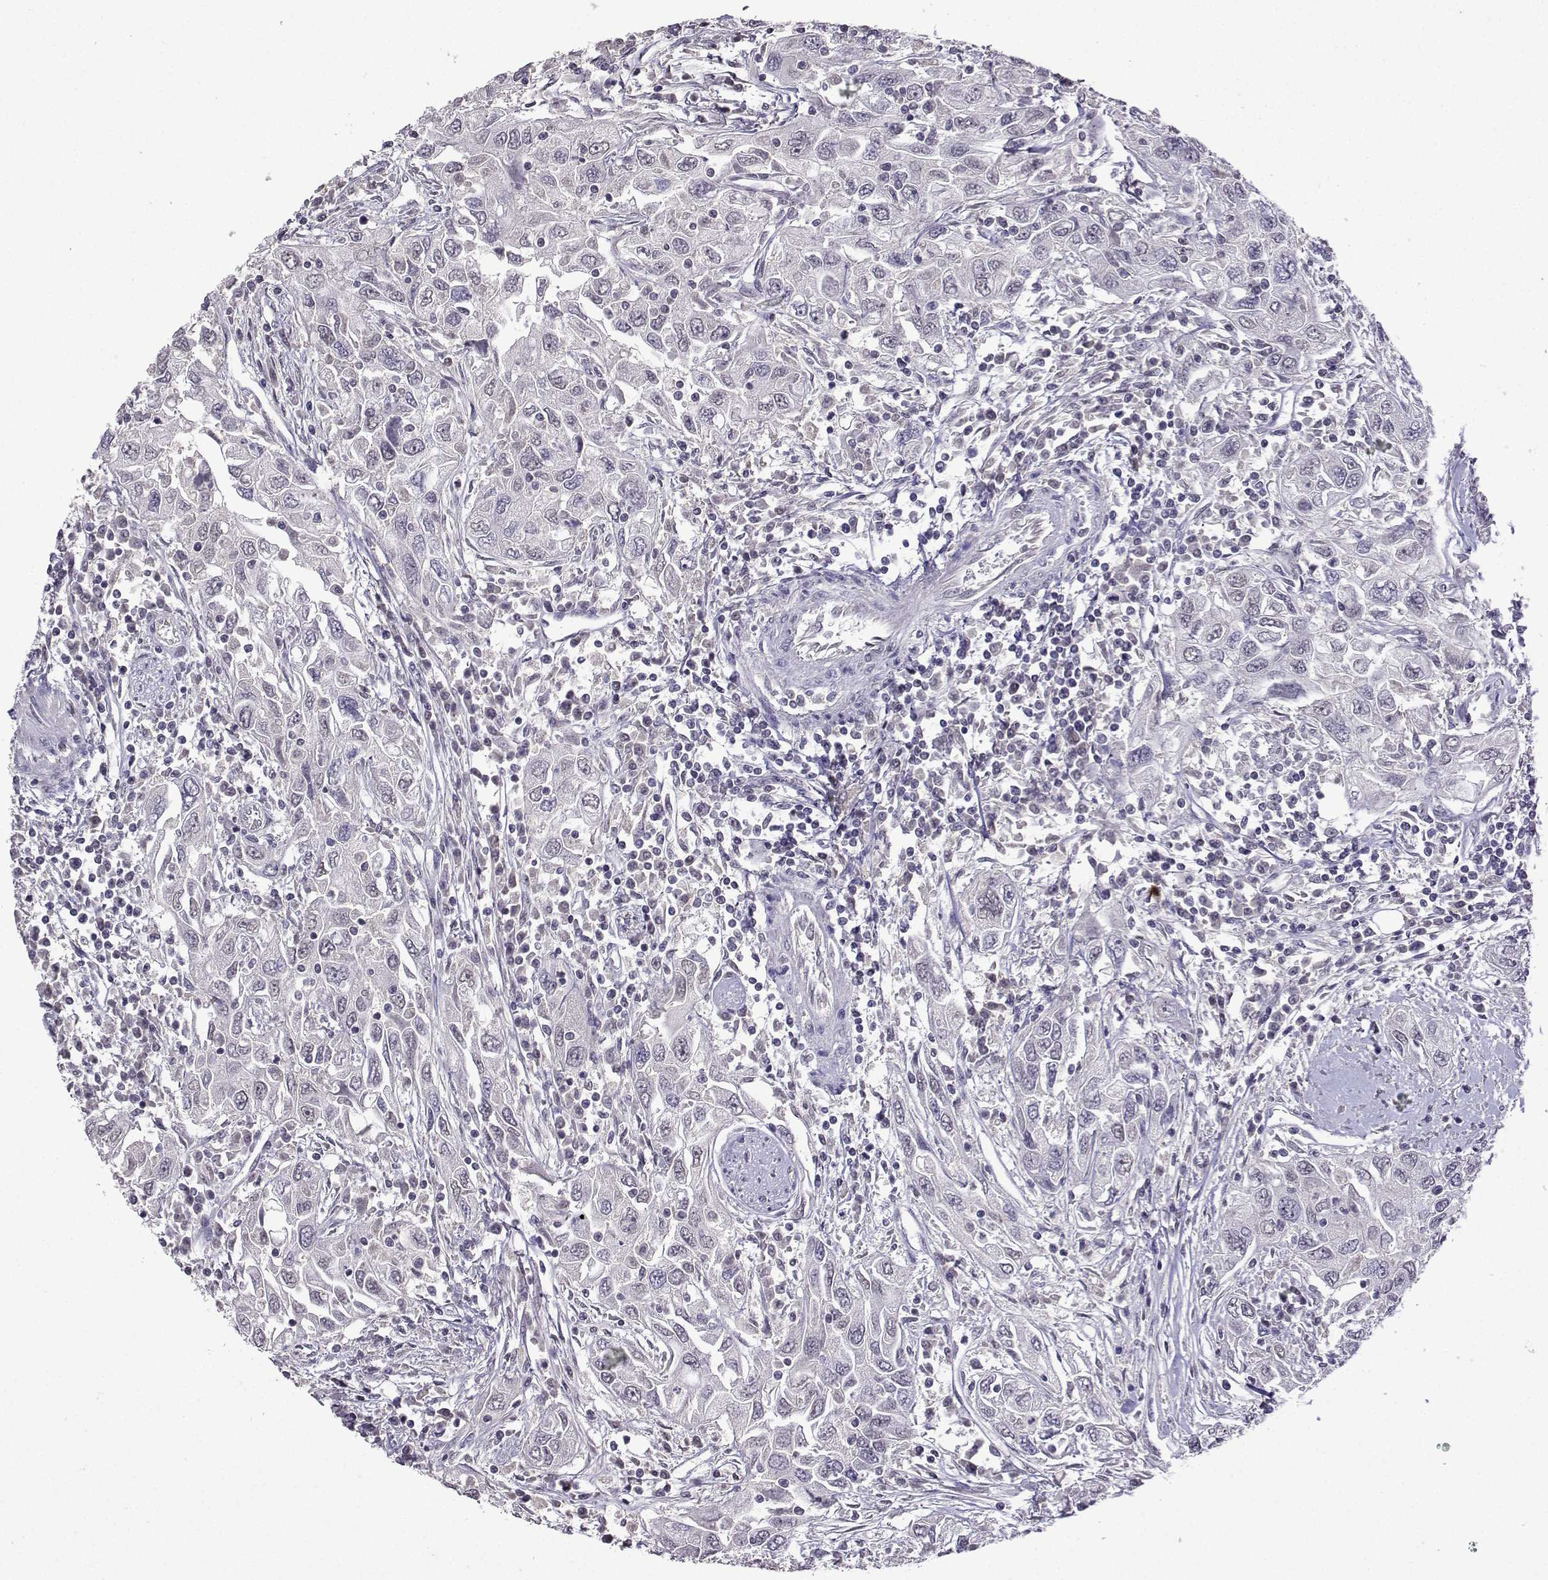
{"staining": {"intensity": "negative", "quantity": "none", "location": "none"}, "tissue": "urothelial cancer", "cell_type": "Tumor cells", "image_type": "cancer", "snomed": [{"axis": "morphology", "description": "Urothelial carcinoma, High grade"}, {"axis": "topography", "description": "Urinary bladder"}], "caption": "Protein analysis of urothelial cancer shows no significant staining in tumor cells.", "gene": "CCL28", "patient": {"sex": "male", "age": 76}}